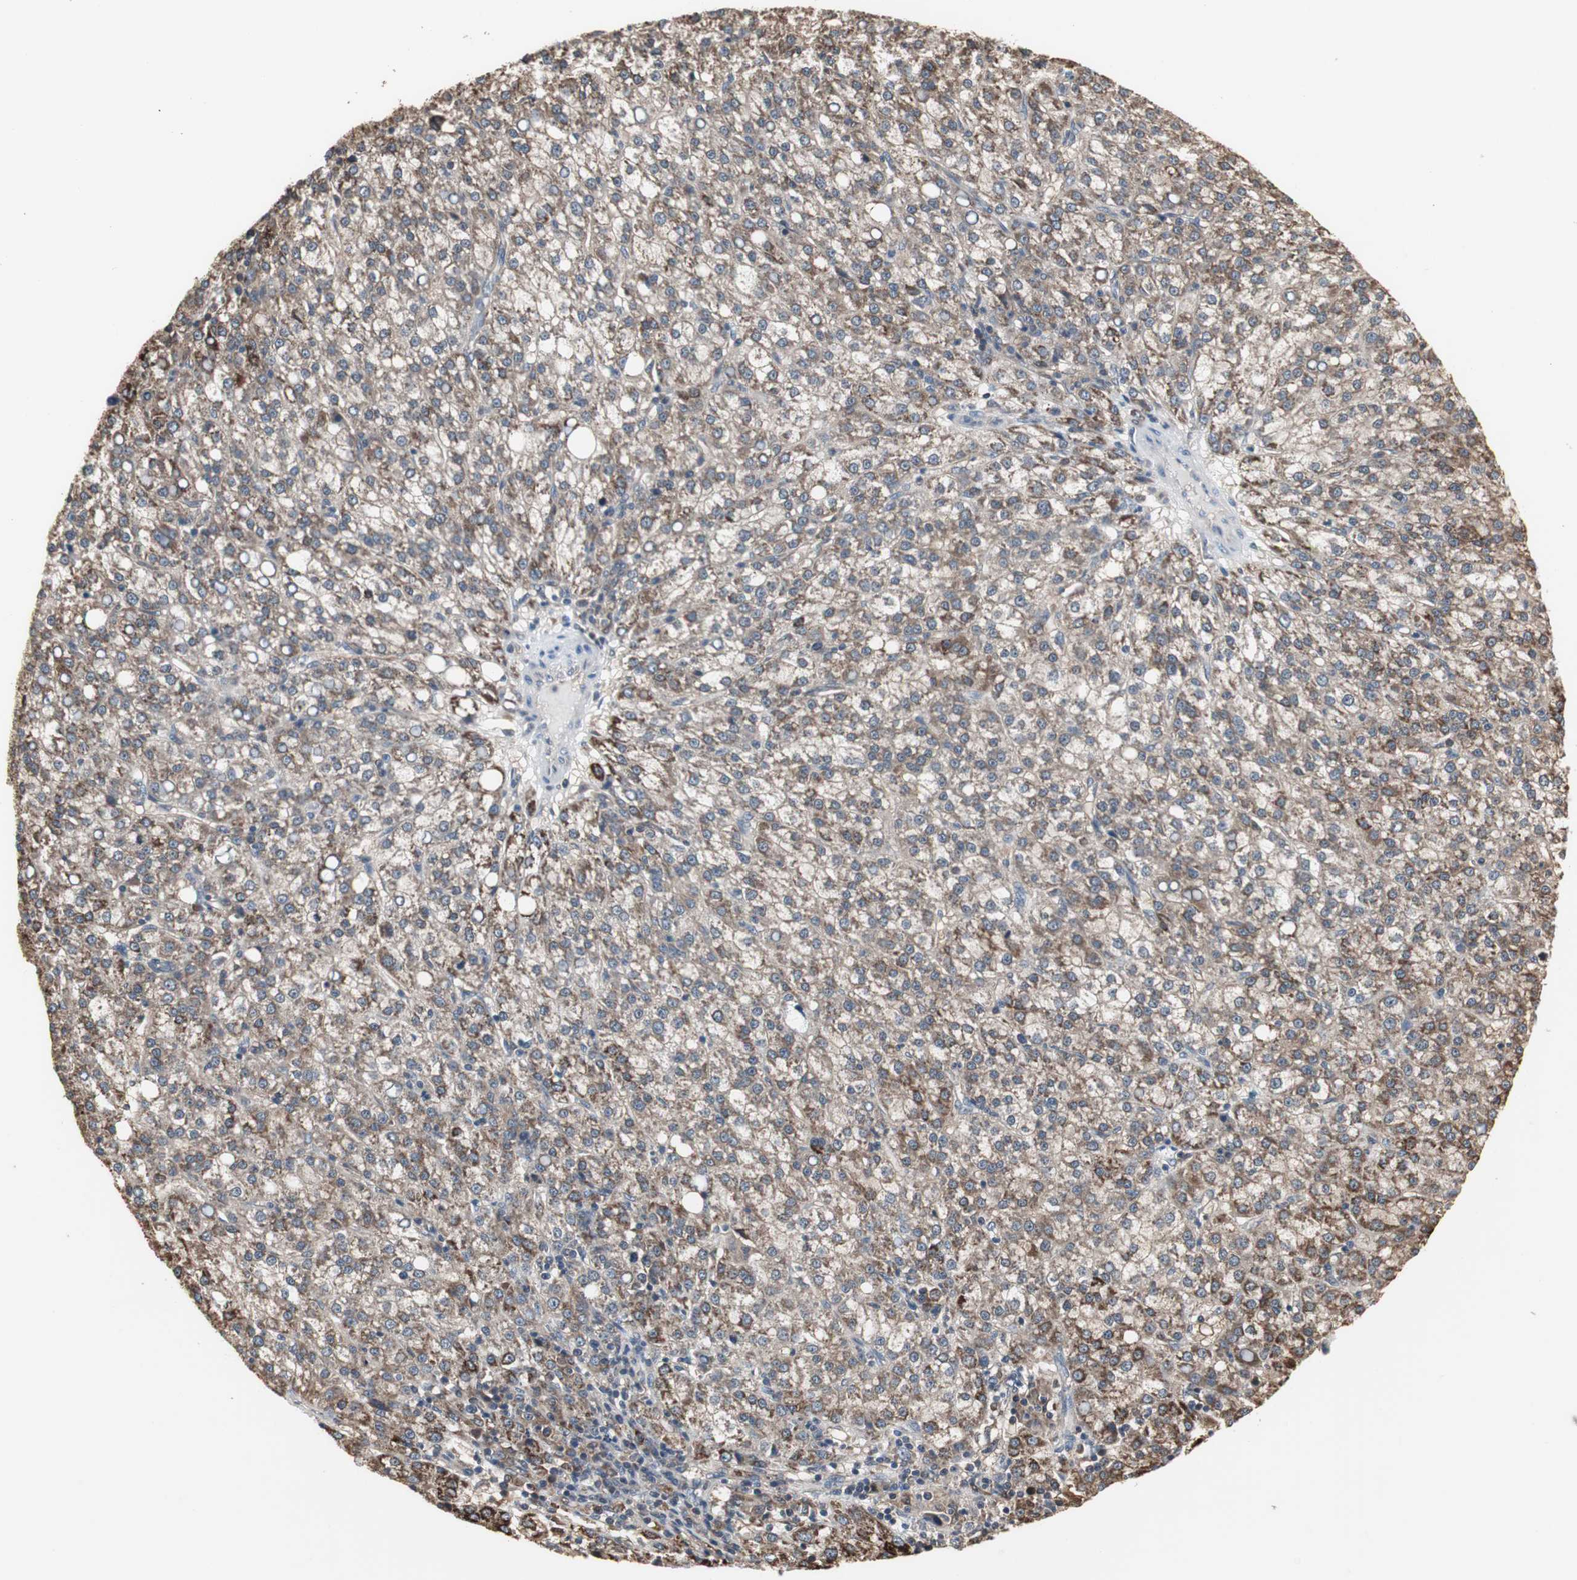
{"staining": {"intensity": "strong", "quantity": "25%-75%", "location": "cytoplasmic/membranous"}, "tissue": "liver cancer", "cell_type": "Tumor cells", "image_type": "cancer", "snomed": [{"axis": "morphology", "description": "Carcinoma, Hepatocellular, NOS"}, {"axis": "topography", "description": "Liver"}], "caption": "A photomicrograph showing strong cytoplasmic/membranous staining in about 25%-75% of tumor cells in hepatocellular carcinoma (liver), as visualized by brown immunohistochemical staining.", "gene": "ZSCAN22", "patient": {"sex": "female", "age": 58}}